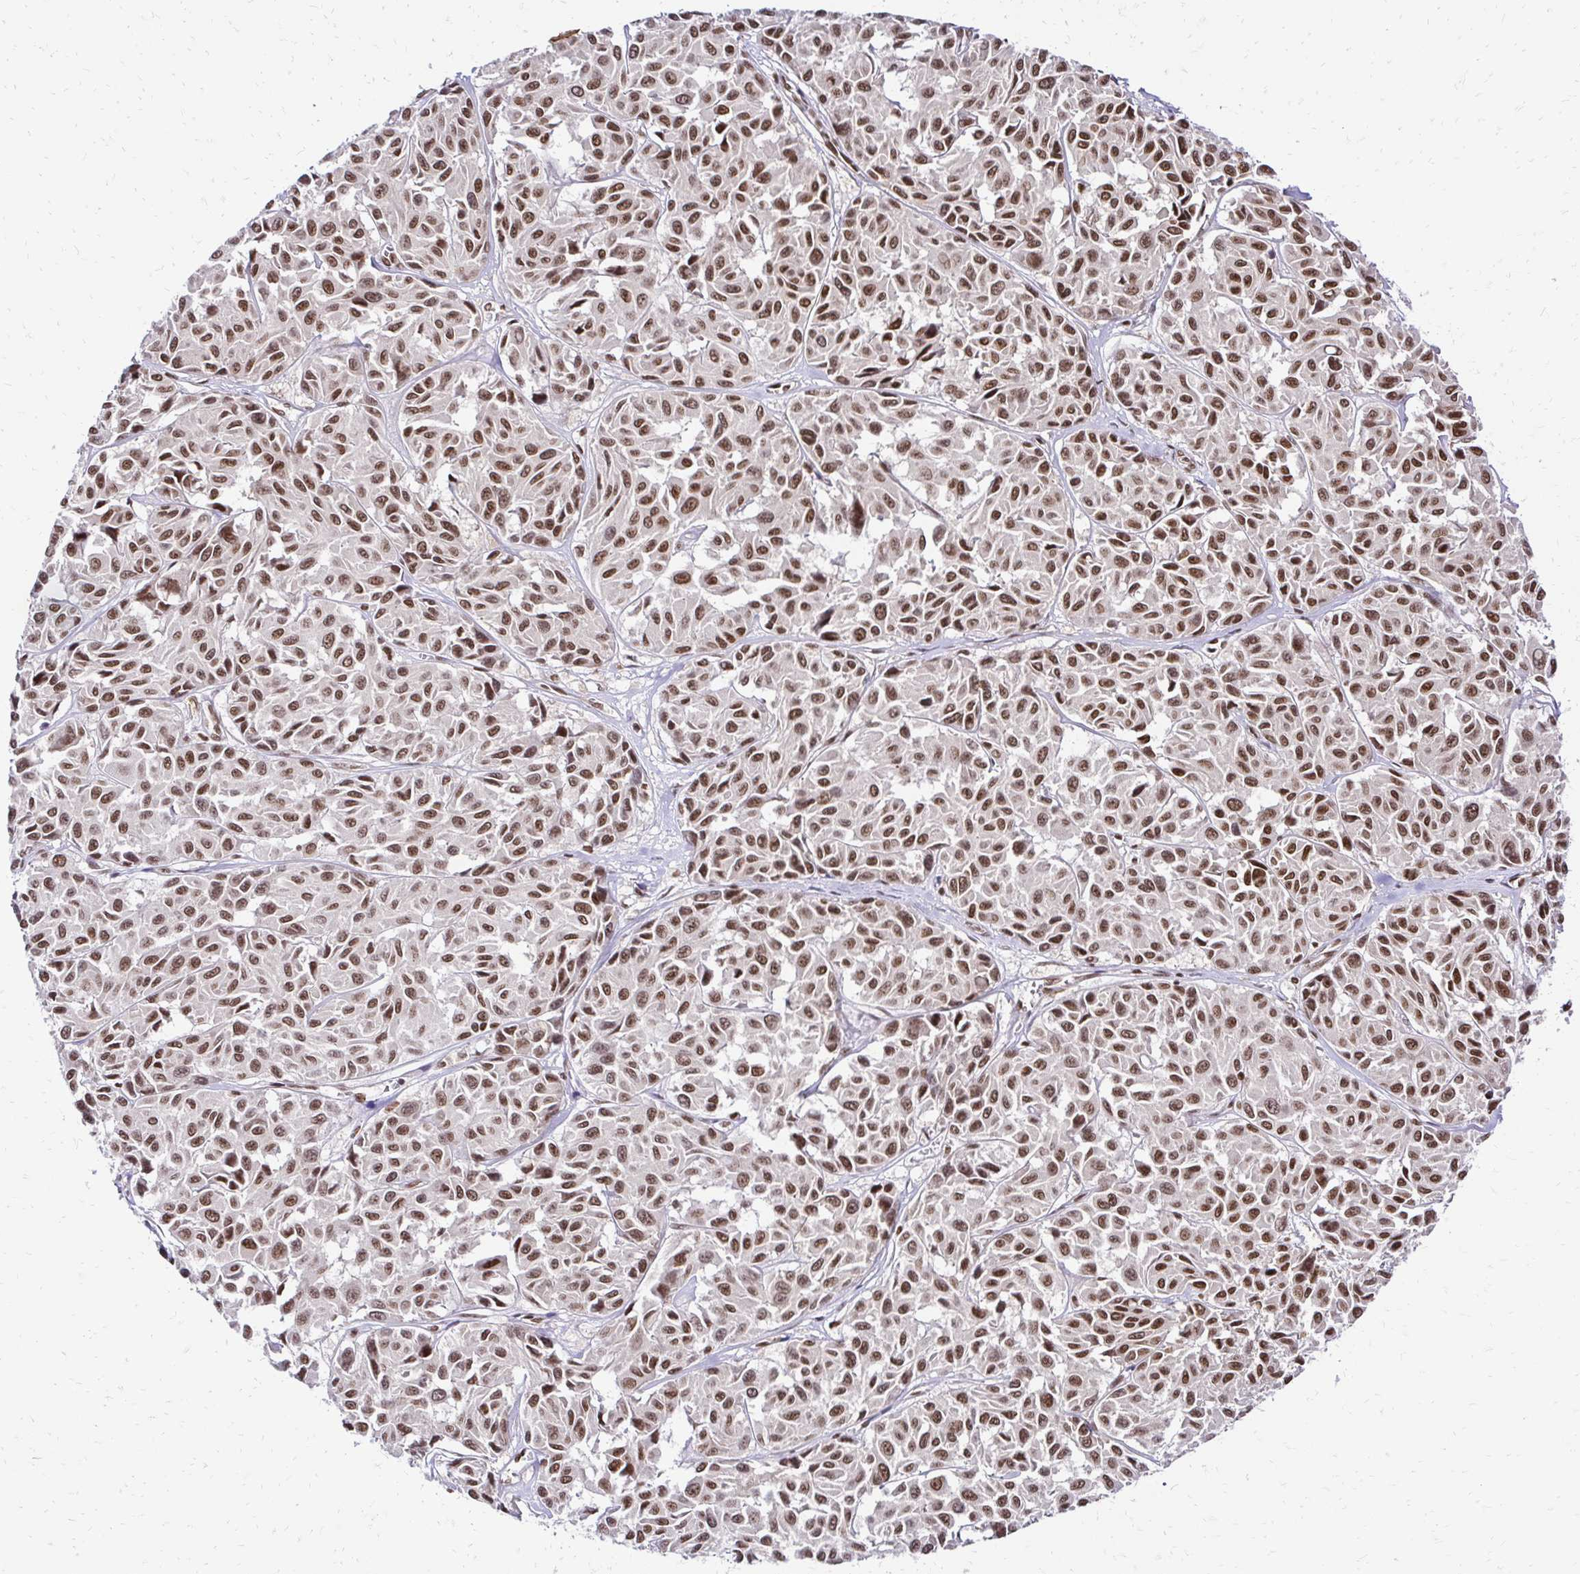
{"staining": {"intensity": "moderate", "quantity": ">75%", "location": "nuclear"}, "tissue": "melanoma", "cell_type": "Tumor cells", "image_type": "cancer", "snomed": [{"axis": "morphology", "description": "Malignant melanoma, NOS"}, {"axis": "topography", "description": "Skin"}], "caption": "Malignant melanoma tissue shows moderate nuclear expression in approximately >75% of tumor cells (DAB = brown stain, brightfield microscopy at high magnification).", "gene": "GLYR1", "patient": {"sex": "female", "age": 66}}